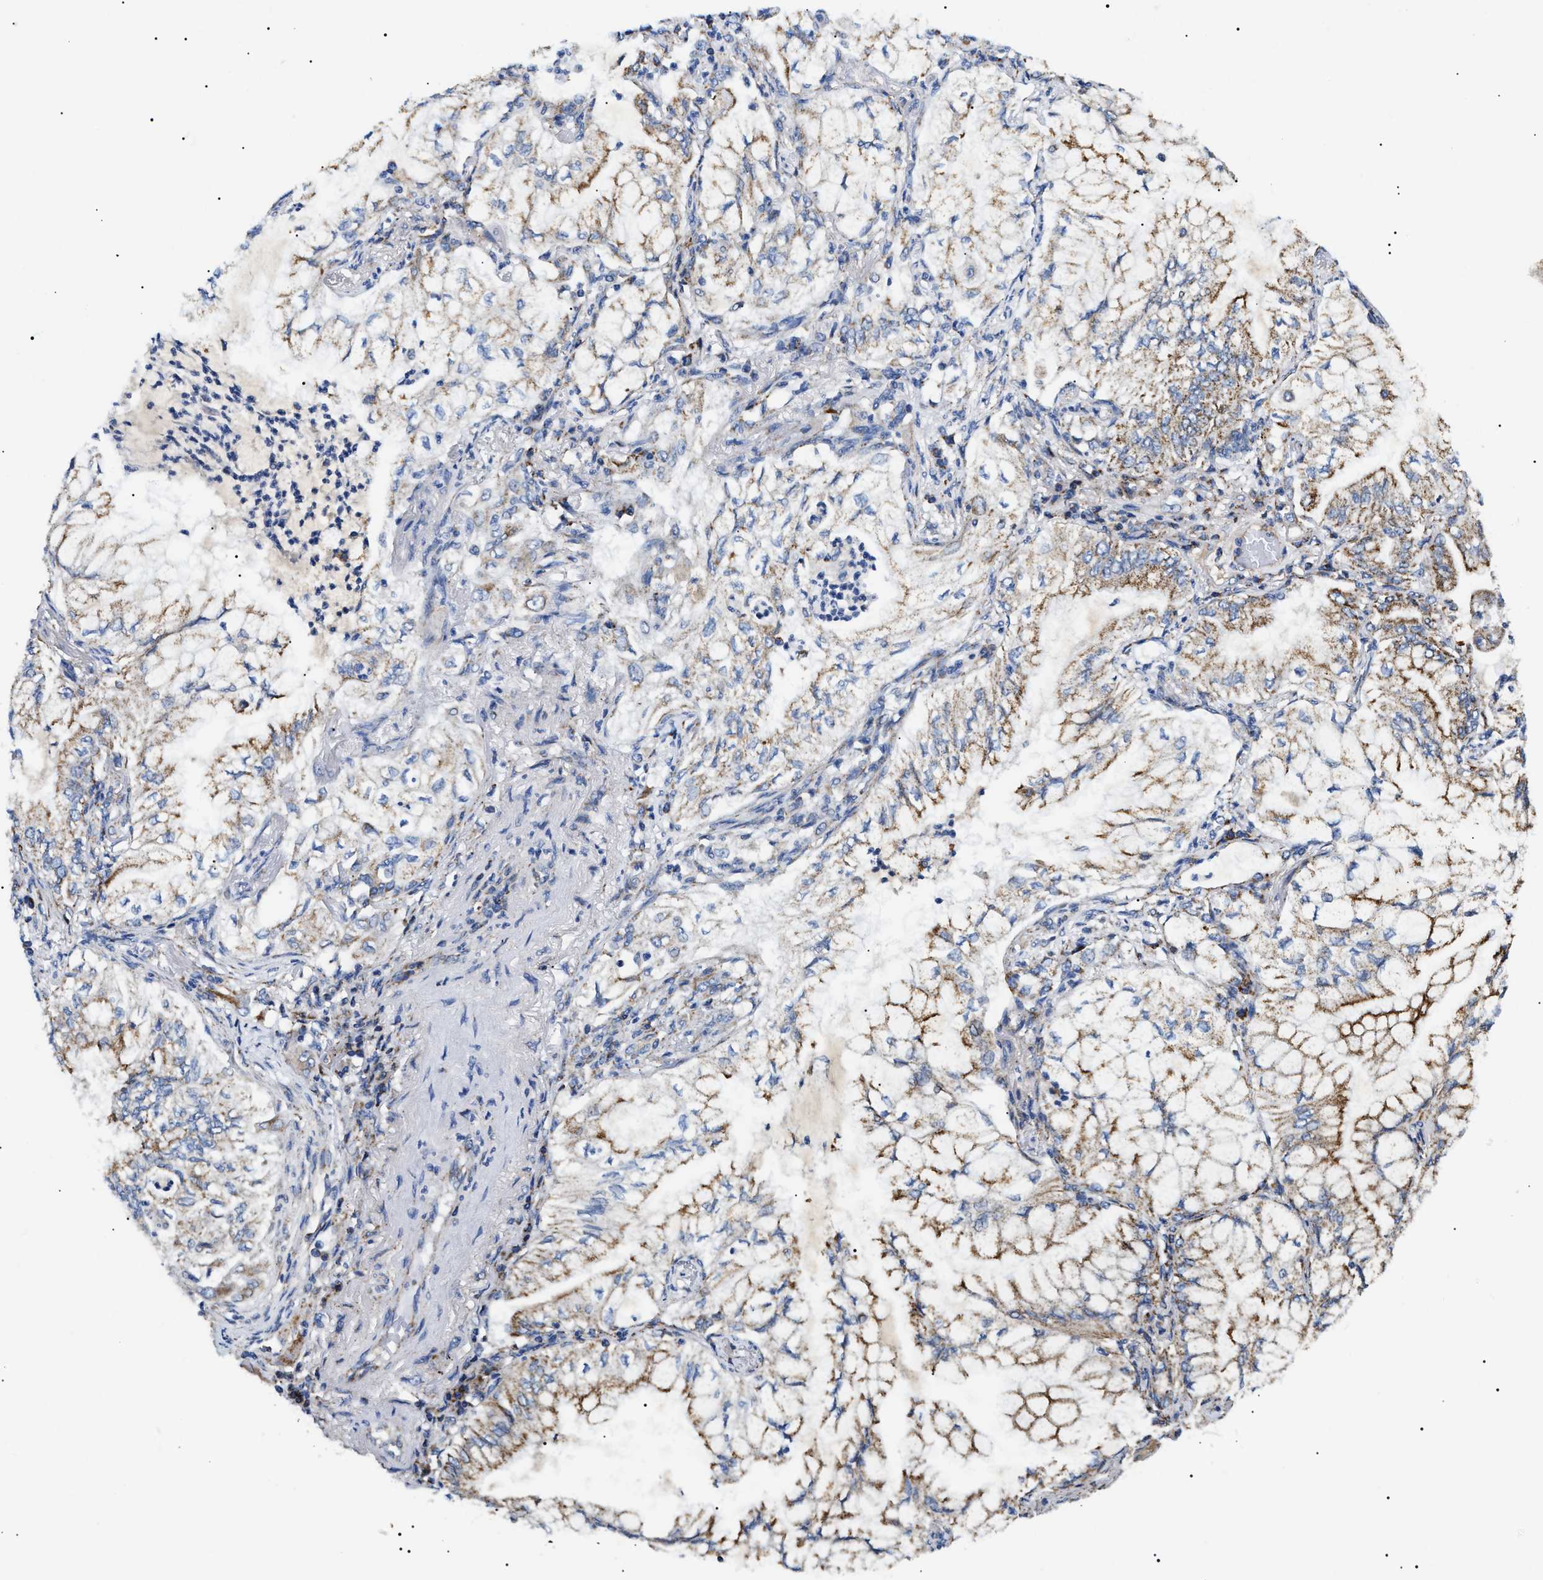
{"staining": {"intensity": "moderate", "quantity": "25%-75%", "location": "cytoplasmic/membranous"}, "tissue": "lung cancer", "cell_type": "Tumor cells", "image_type": "cancer", "snomed": [{"axis": "morphology", "description": "Adenocarcinoma, NOS"}, {"axis": "topography", "description": "Lung"}], "caption": "Adenocarcinoma (lung) was stained to show a protein in brown. There is medium levels of moderate cytoplasmic/membranous expression in approximately 25%-75% of tumor cells. (brown staining indicates protein expression, while blue staining denotes nuclei).", "gene": "OXSM", "patient": {"sex": "female", "age": 70}}